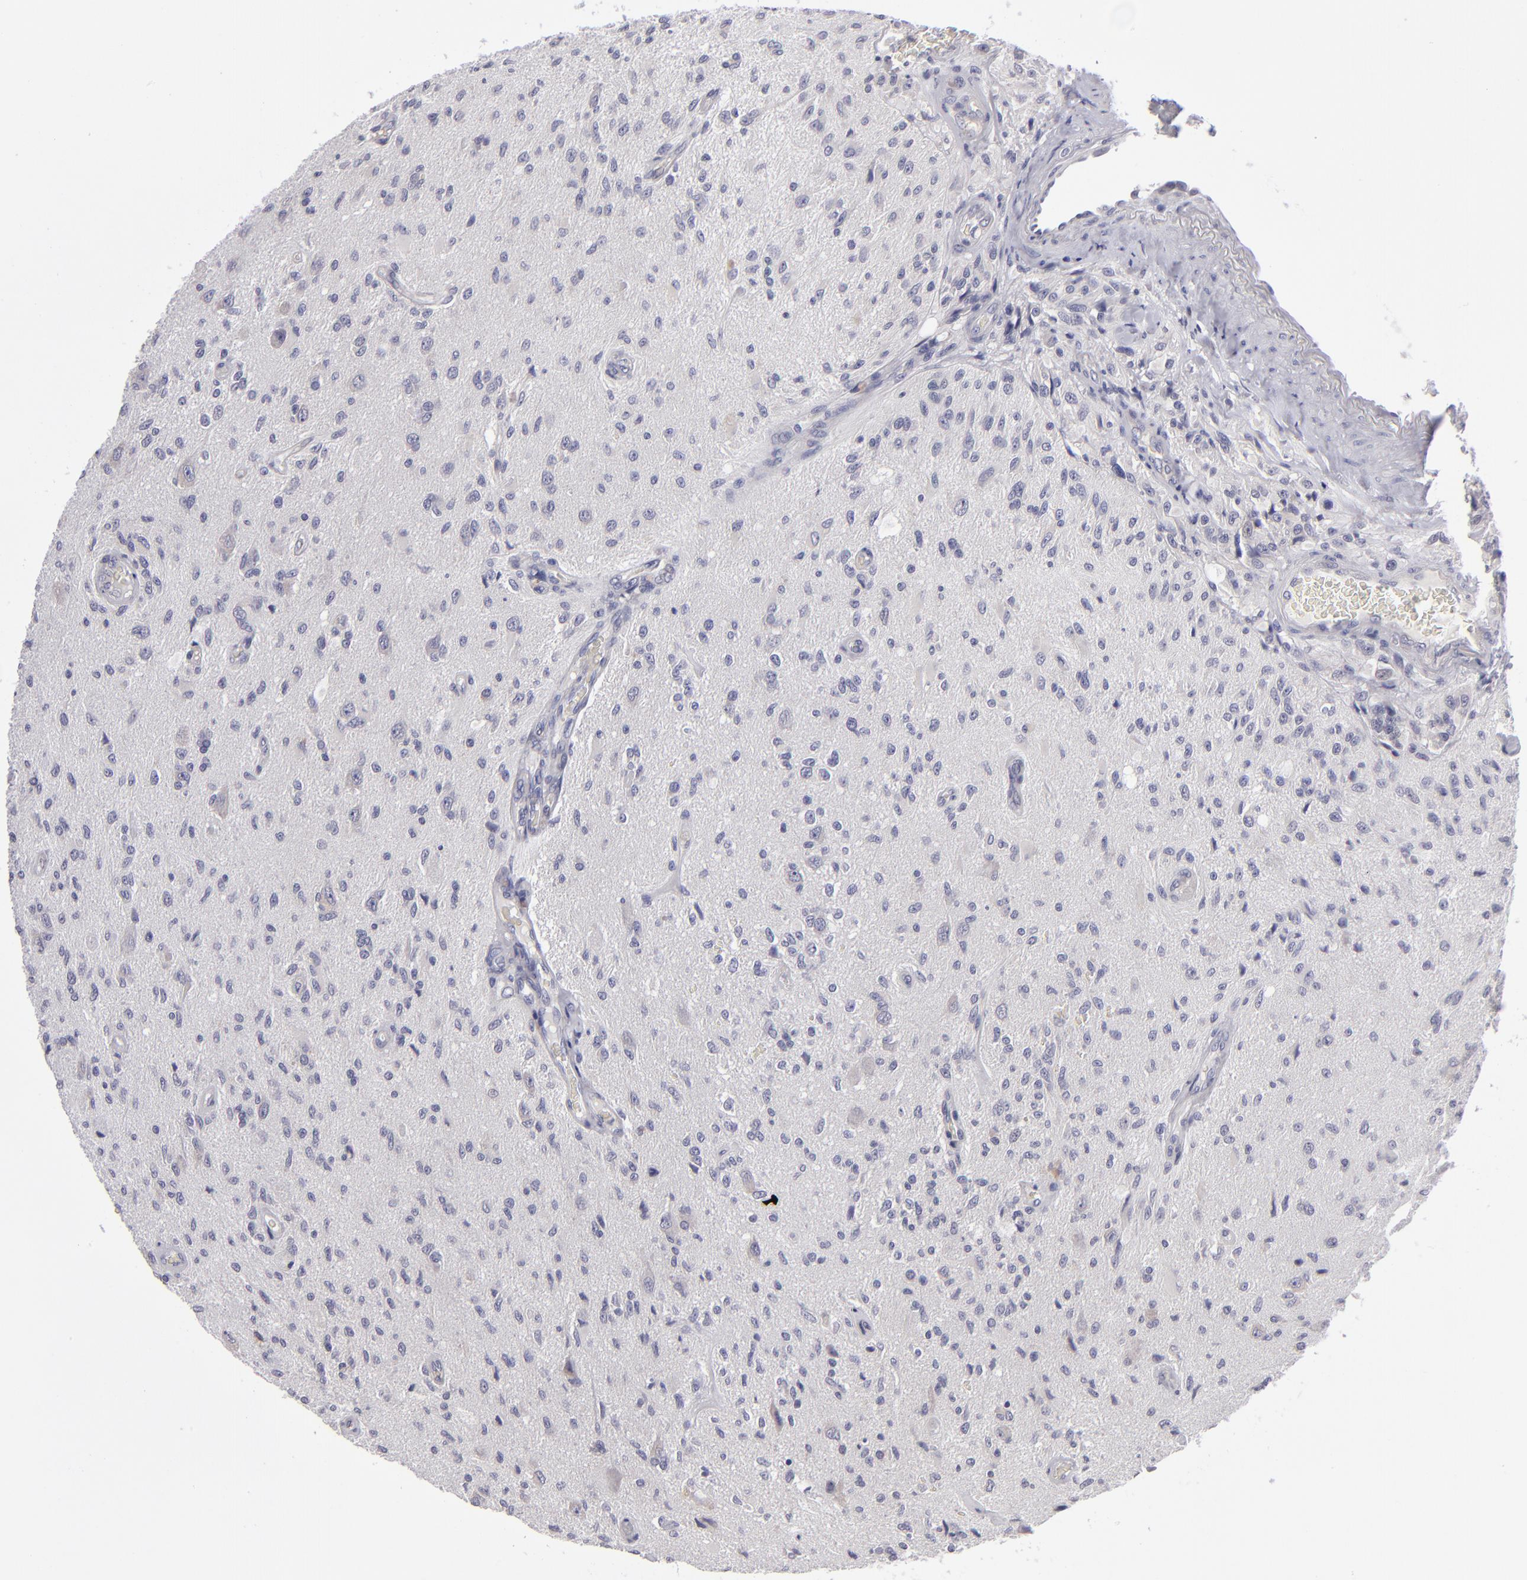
{"staining": {"intensity": "negative", "quantity": "none", "location": "none"}, "tissue": "glioma", "cell_type": "Tumor cells", "image_type": "cancer", "snomed": [{"axis": "morphology", "description": "Normal tissue, NOS"}, {"axis": "morphology", "description": "Glioma, malignant, High grade"}, {"axis": "topography", "description": "Cerebral cortex"}], "caption": "Glioma stained for a protein using IHC reveals no staining tumor cells.", "gene": "ZNF175", "patient": {"sex": "male", "age": 77}}